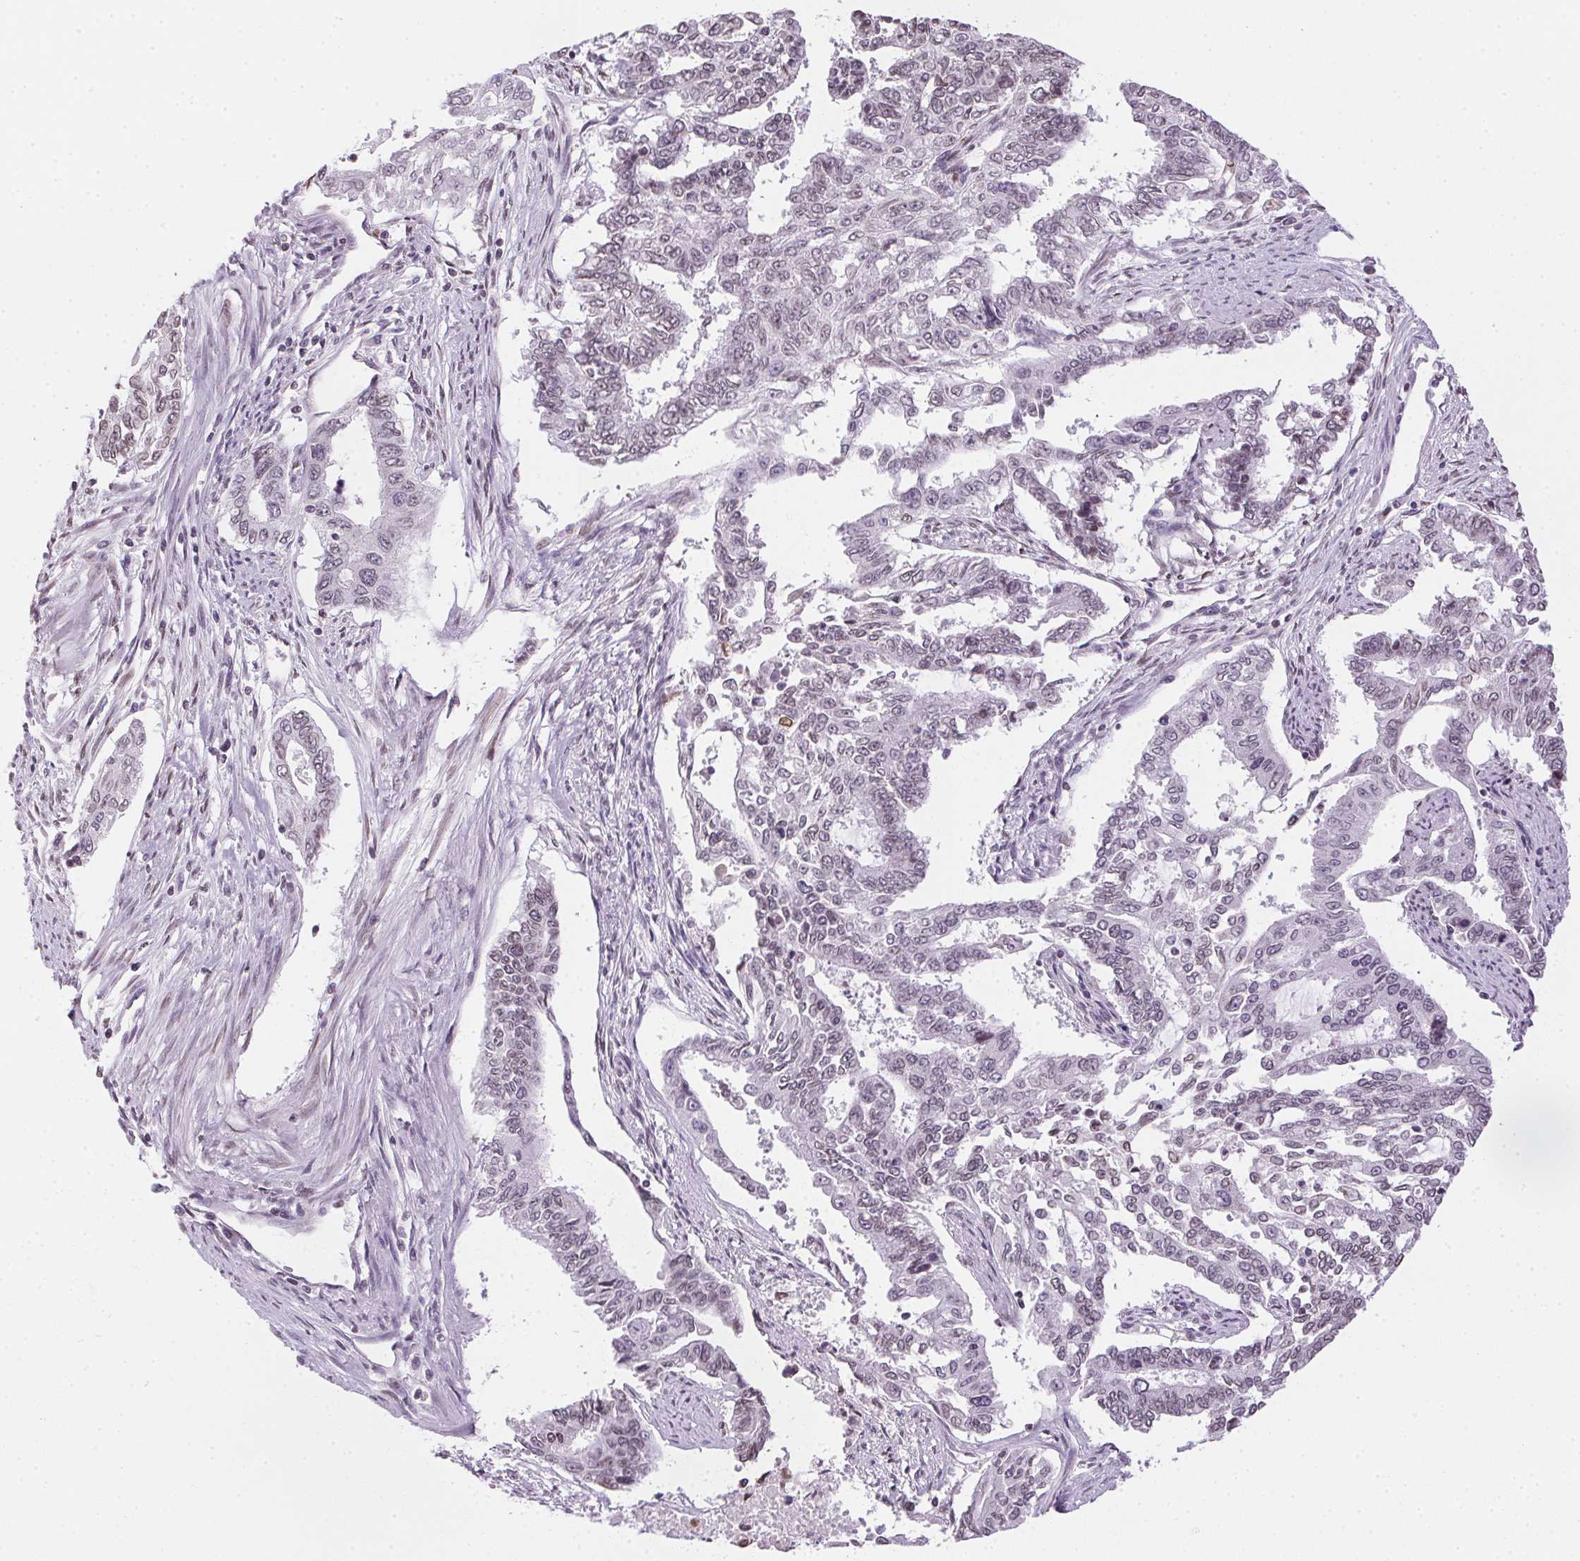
{"staining": {"intensity": "negative", "quantity": "none", "location": "none"}, "tissue": "endometrial cancer", "cell_type": "Tumor cells", "image_type": "cancer", "snomed": [{"axis": "morphology", "description": "Adenocarcinoma, NOS"}, {"axis": "topography", "description": "Uterus"}], "caption": "This is an immunohistochemistry (IHC) micrograph of endometrial cancer. There is no expression in tumor cells.", "gene": "PRL", "patient": {"sex": "female", "age": 59}}